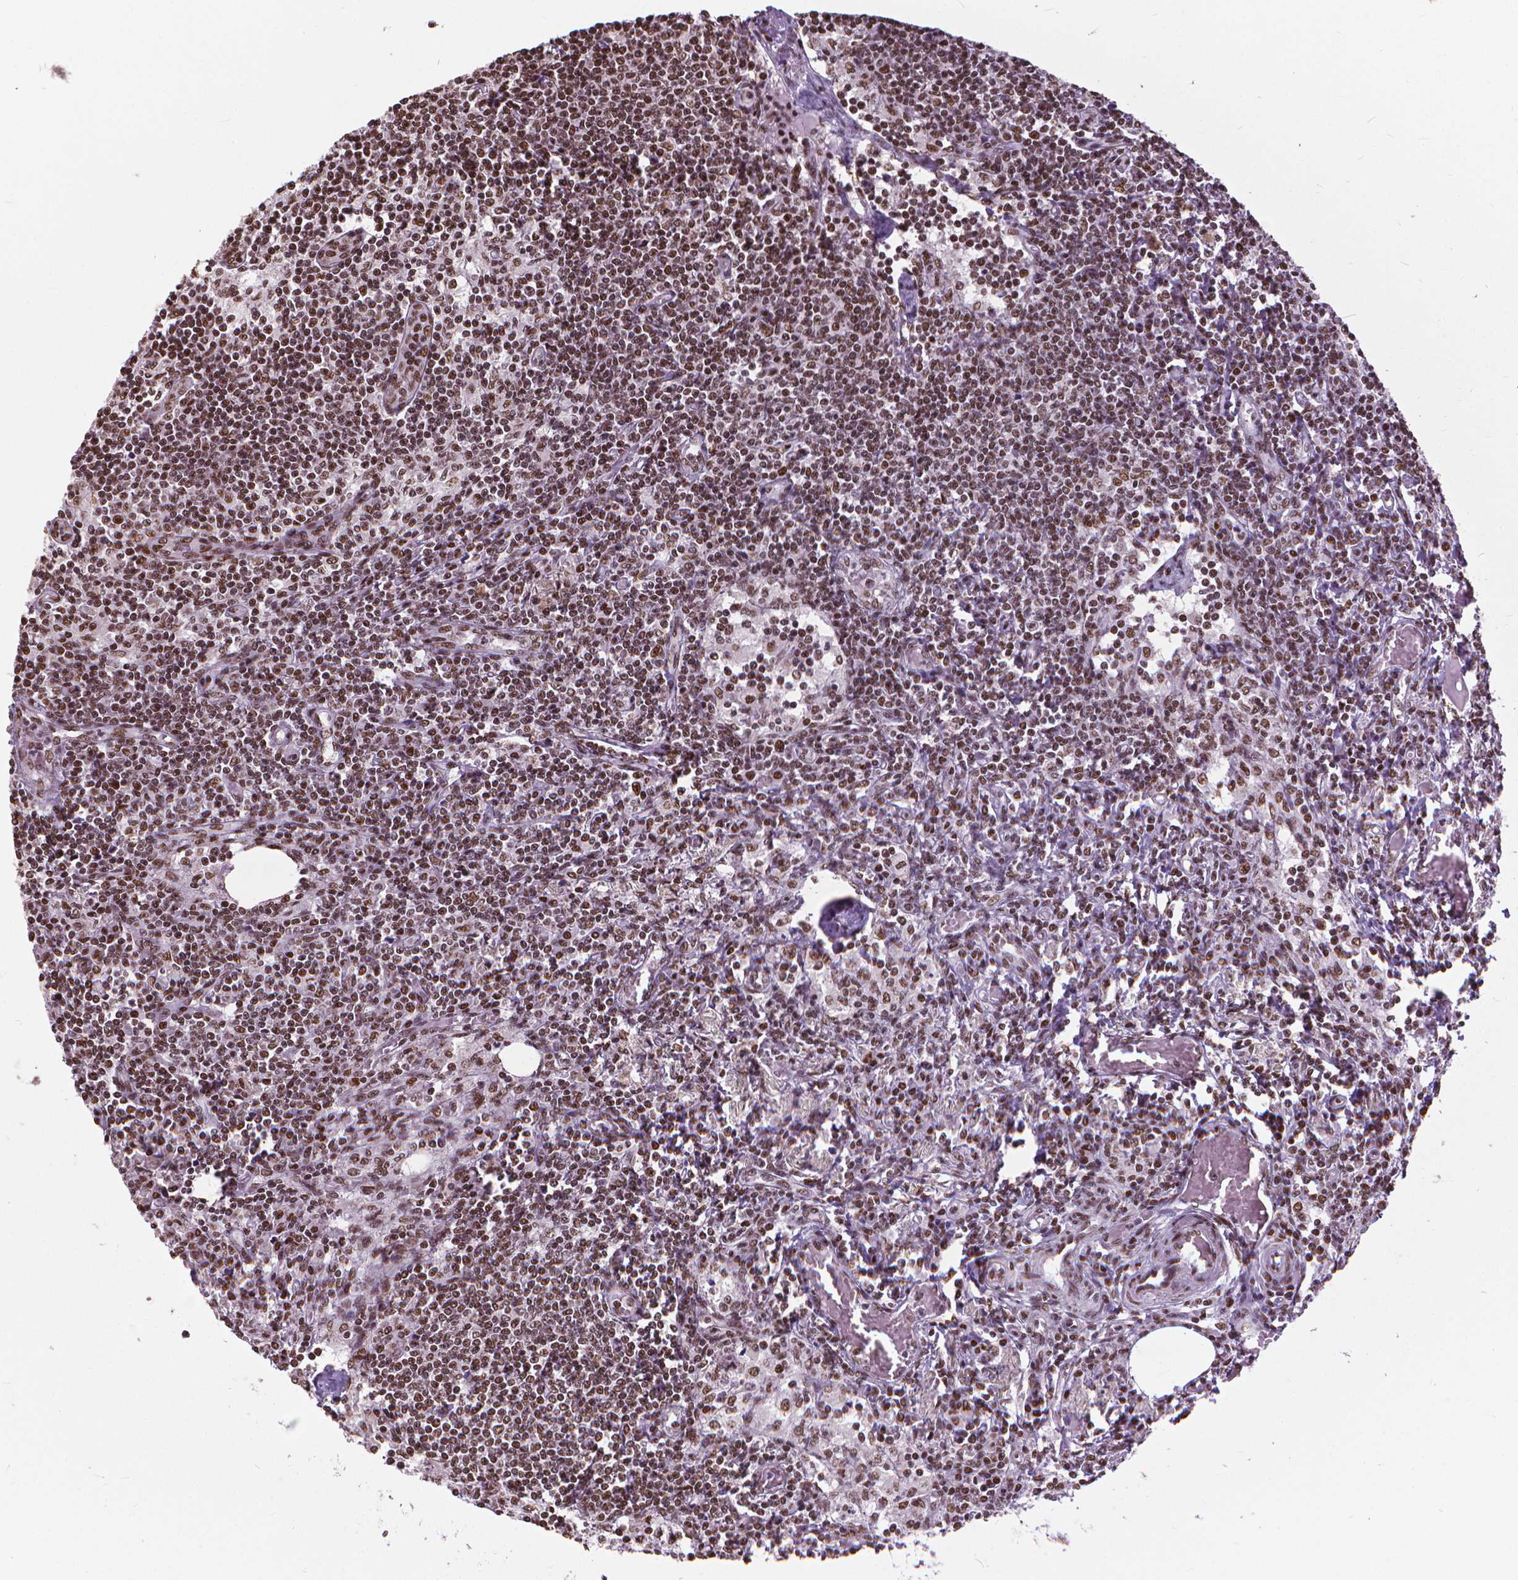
{"staining": {"intensity": "moderate", "quantity": ">75%", "location": "nuclear"}, "tissue": "lymph node", "cell_type": "Germinal center cells", "image_type": "normal", "snomed": [{"axis": "morphology", "description": "Normal tissue, NOS"}, {"axis": "topography", "description": "Lymph node"}], "caption": "A high-resolution photomicrograph shows IHC staining of benign lymph node, which displays moderate nuclear expression in approximately >75% of germinal center cells.", "gene": "AKAP8", "patient": {"sex": "female", "age": 69}}